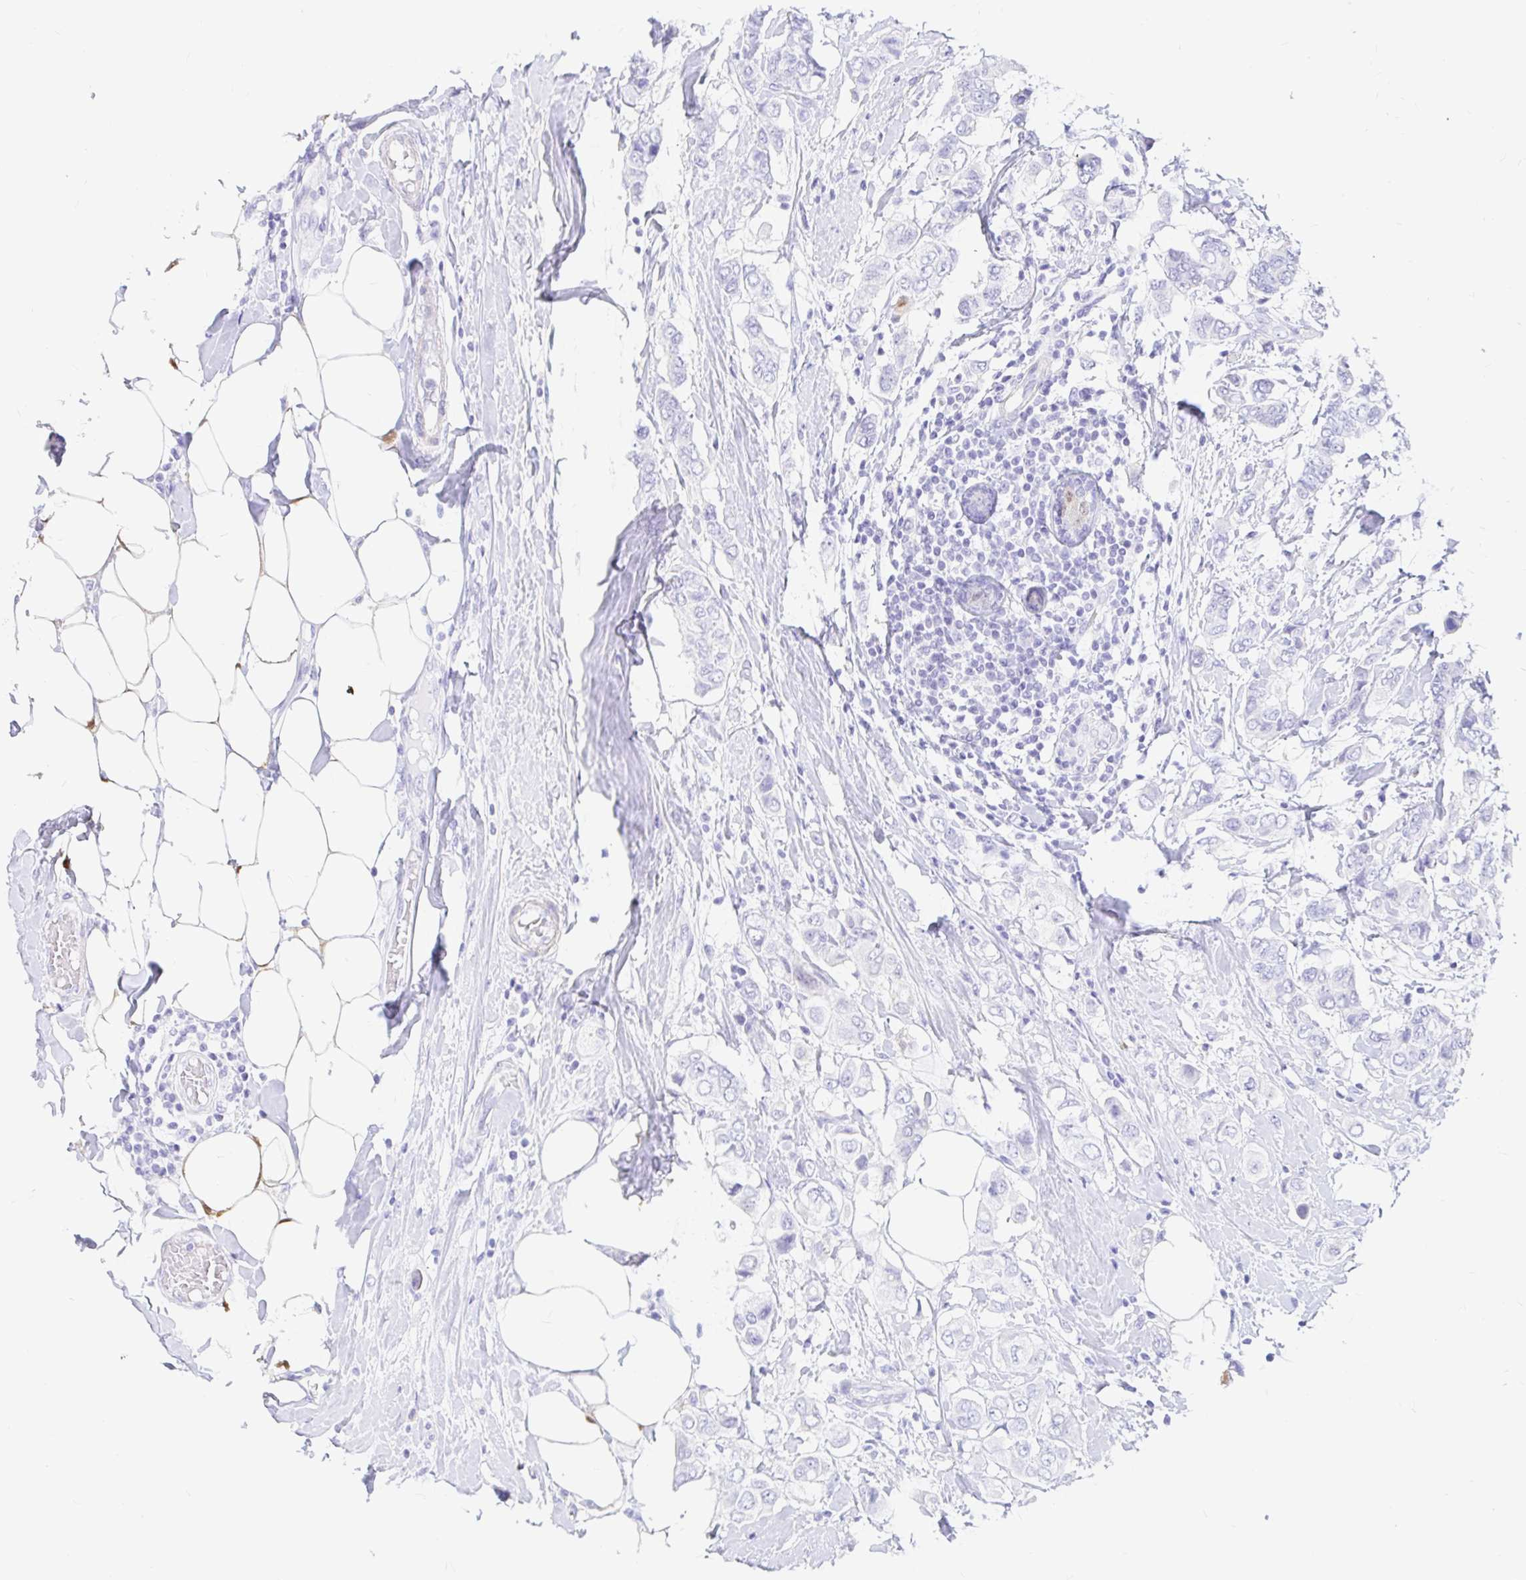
{"staining": {"intensity": "negative", "quantity": "none", "location": "none"}, "tissue": "breast cancer", "cell_type": "Tumor cells", "image_type": "cancer", "snomed": [{"axis": "morphology", "description": "Lobular carcinoma"}, {"axis": "topography", "description": "Breast"}], "caption": "Tumor cells are negative for brown protein staining in breast cancer (lobular carcinoma). (Brightfield microscopy of DAB (3,3'-diaminobenzidine) immunohistochemistry at high magnification).", "gene": "PPP1R1B", "patient": {"sex": "female", "age": 51}}